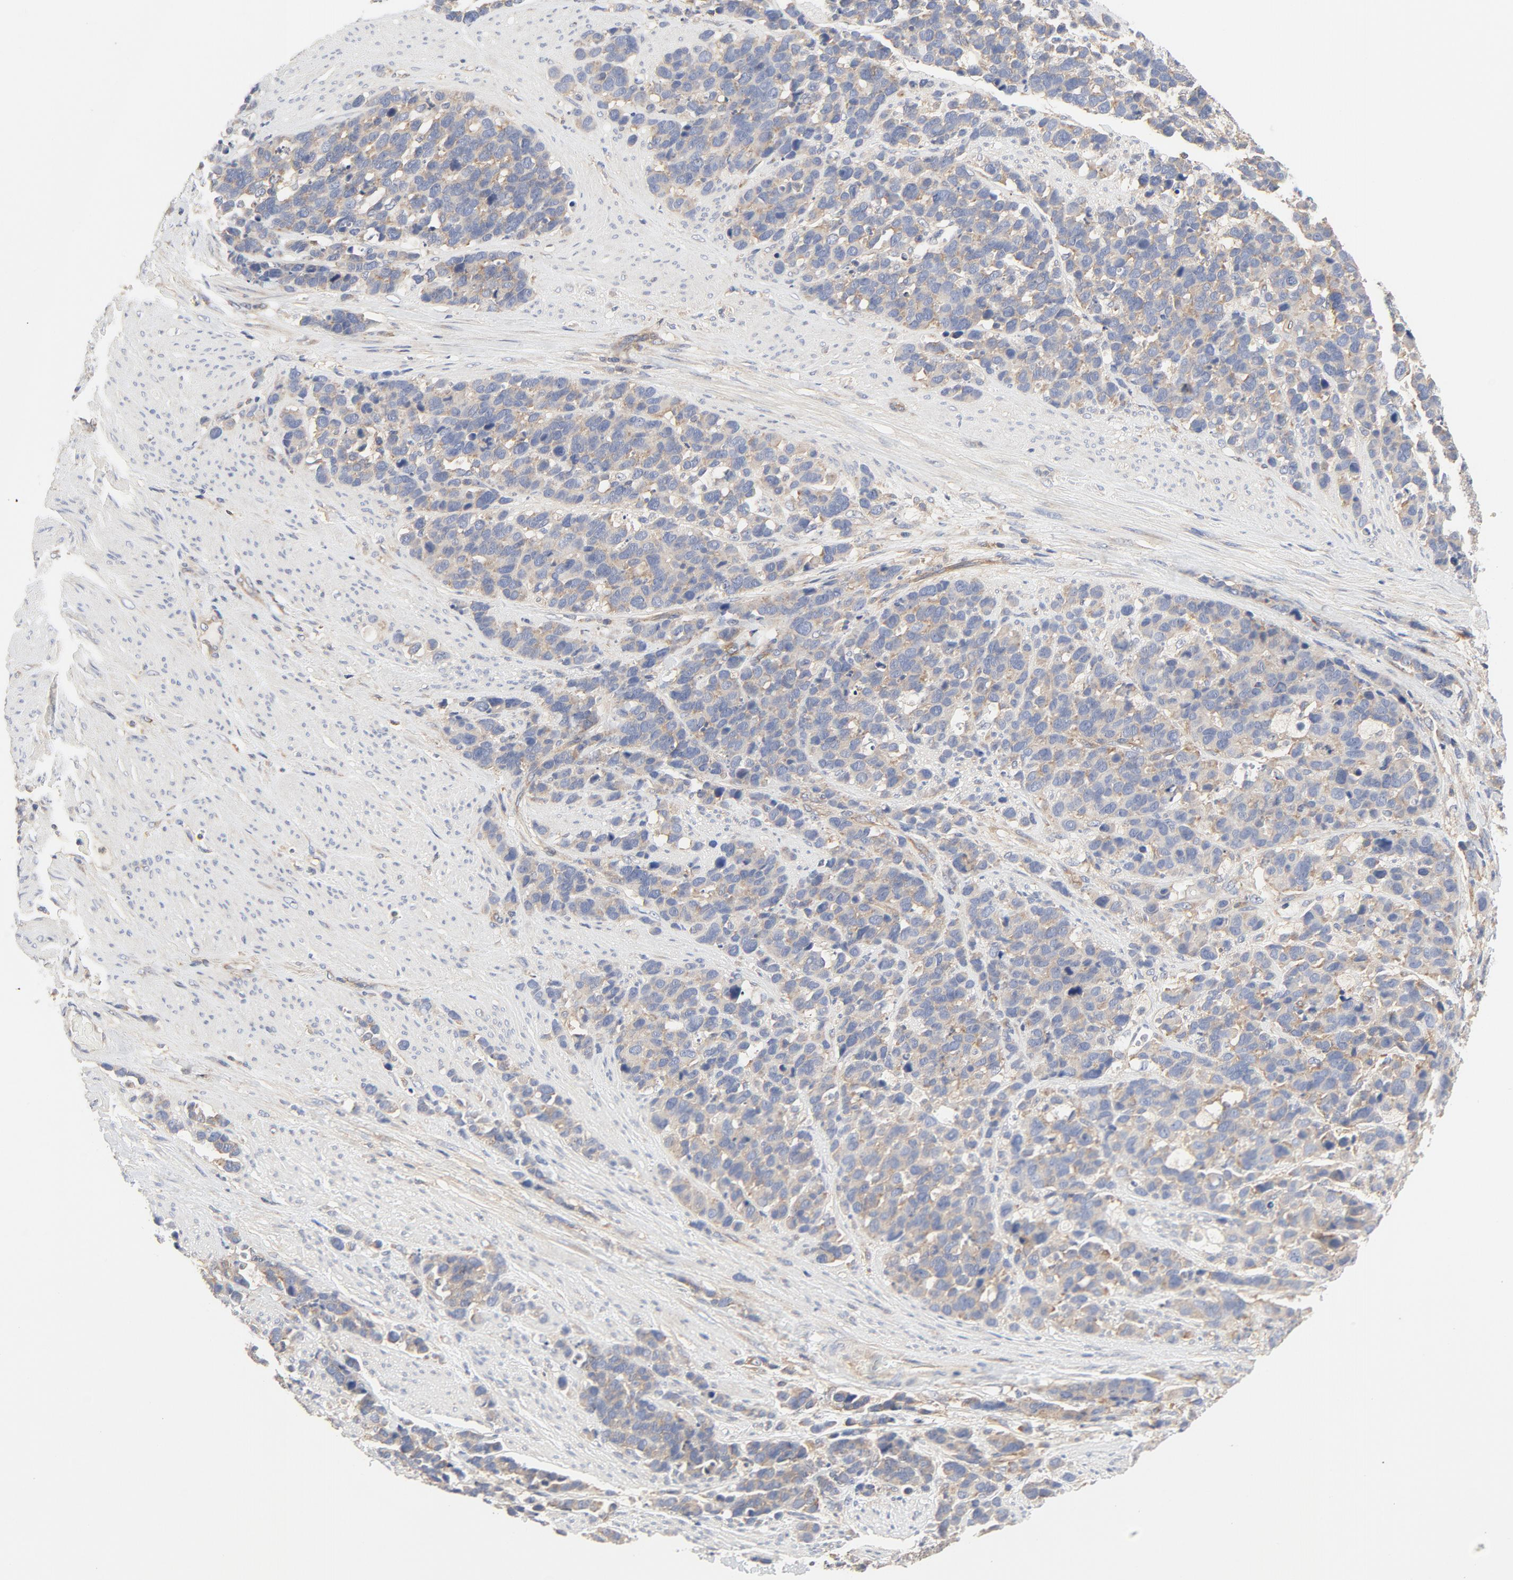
{"staining": {"intensity": "weak", "quantity": ">75%", "location": "cytoplasmic/membranous"}, "tissue": "stomach cancer", "cell_type": "Tumor cells", "image_type": "cancer", "snomed": [{"axis": "morphology", "description": "Adenocarcinoma, NOS"}, {"axis": "topography", "description": "Stomach, upper"}], "caption": "Immunohistochemical staining of human stomach cancer shows low levels of weak cytoplasmic/membranous protein positivity in approximately >75% of tumor cells.", "gene": "RABEP1", "patient": {"sex": "male", "age": 71}}